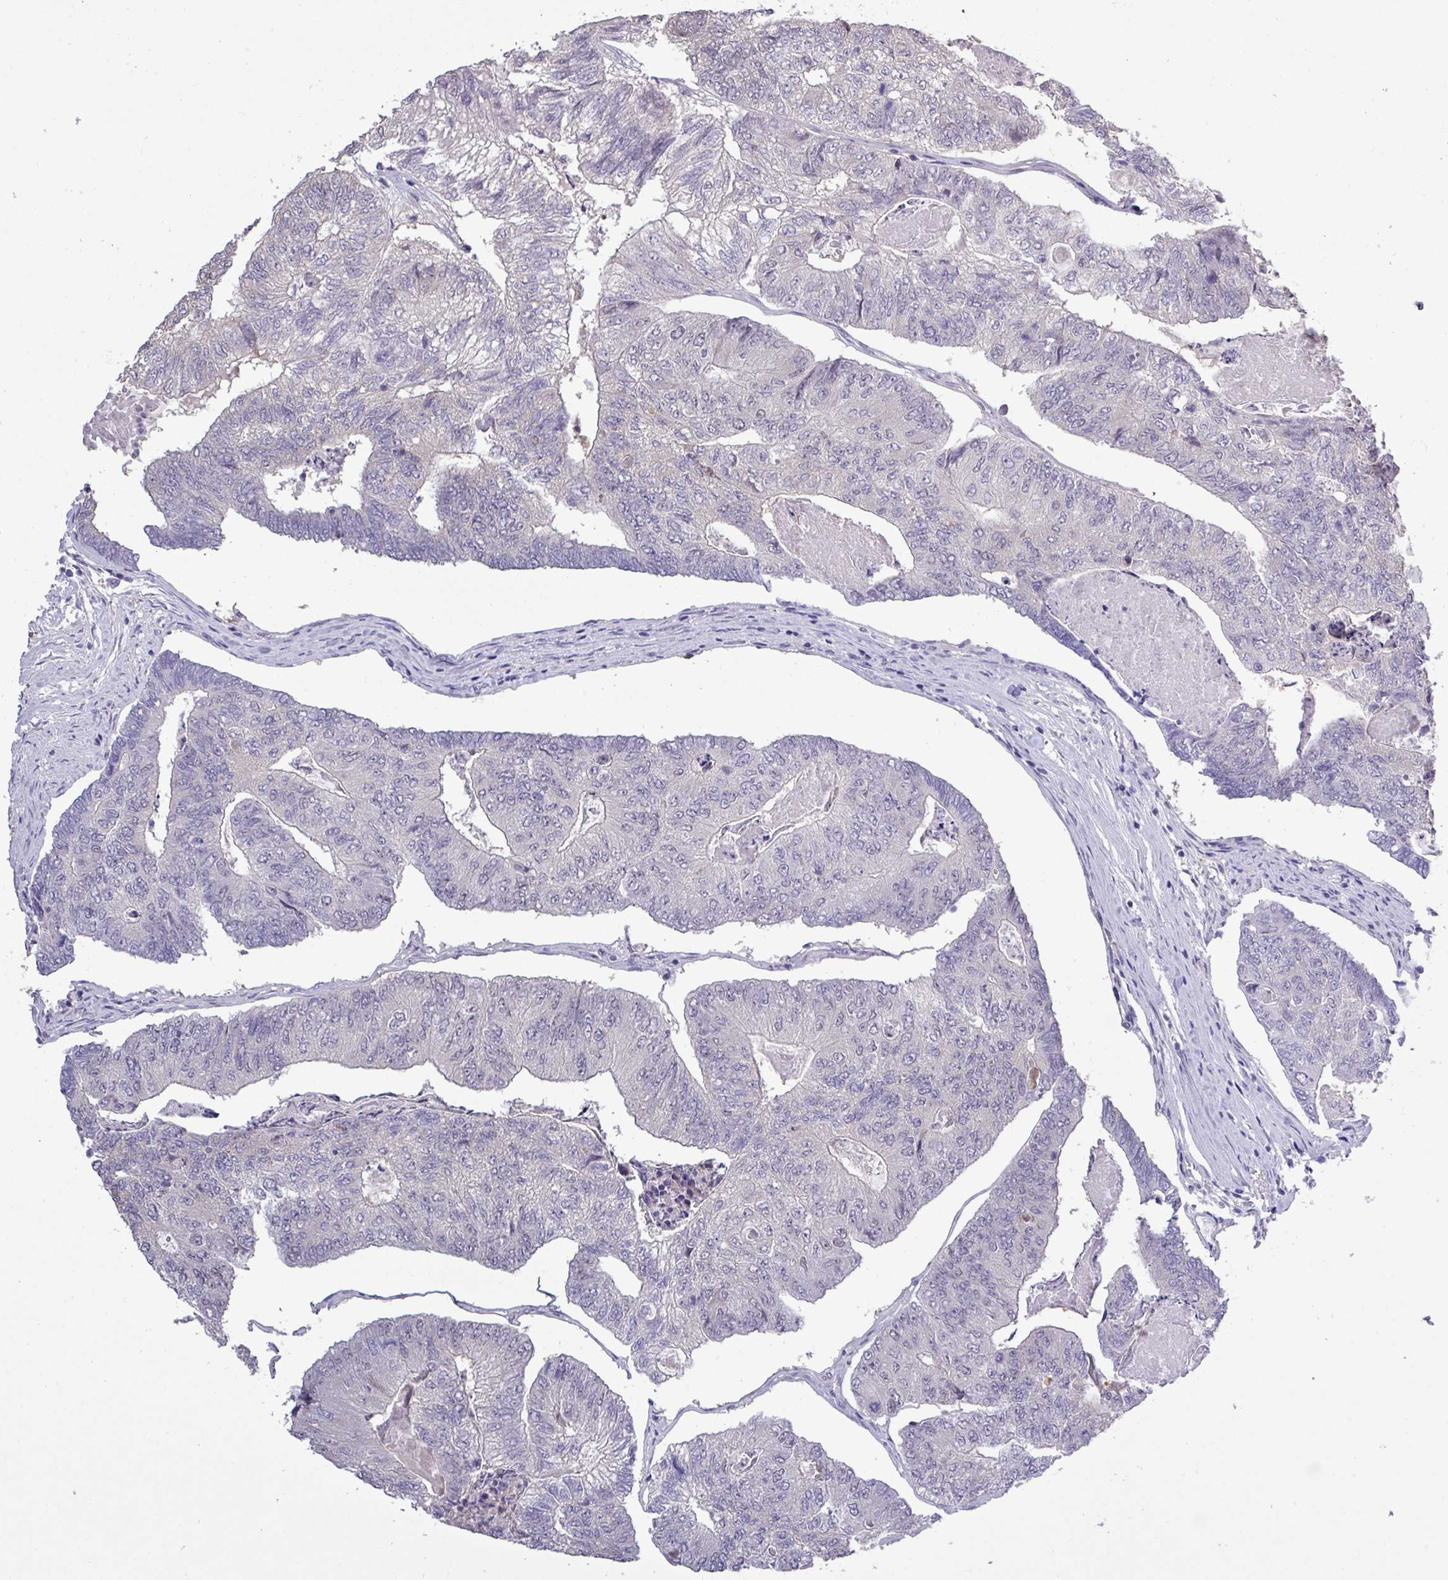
{"staining": {"intensity": "negative", "quantity": "none", "location": "none"}, "tissue": "colorectal cancer", "cell_type": "Tumor cells", "image_type": "cancer", "snomed": [{"axis": "morphology", "description": "Adenocarcinoma, NOS"}, {"axis": "topography", "description": "Colon"}], "caption": "Tumor cells show no significant protein positivity in colorectal adenocarcinoma.", "gene": "RIPPLY1", "patient": {"sex": "female", "age": 67}}